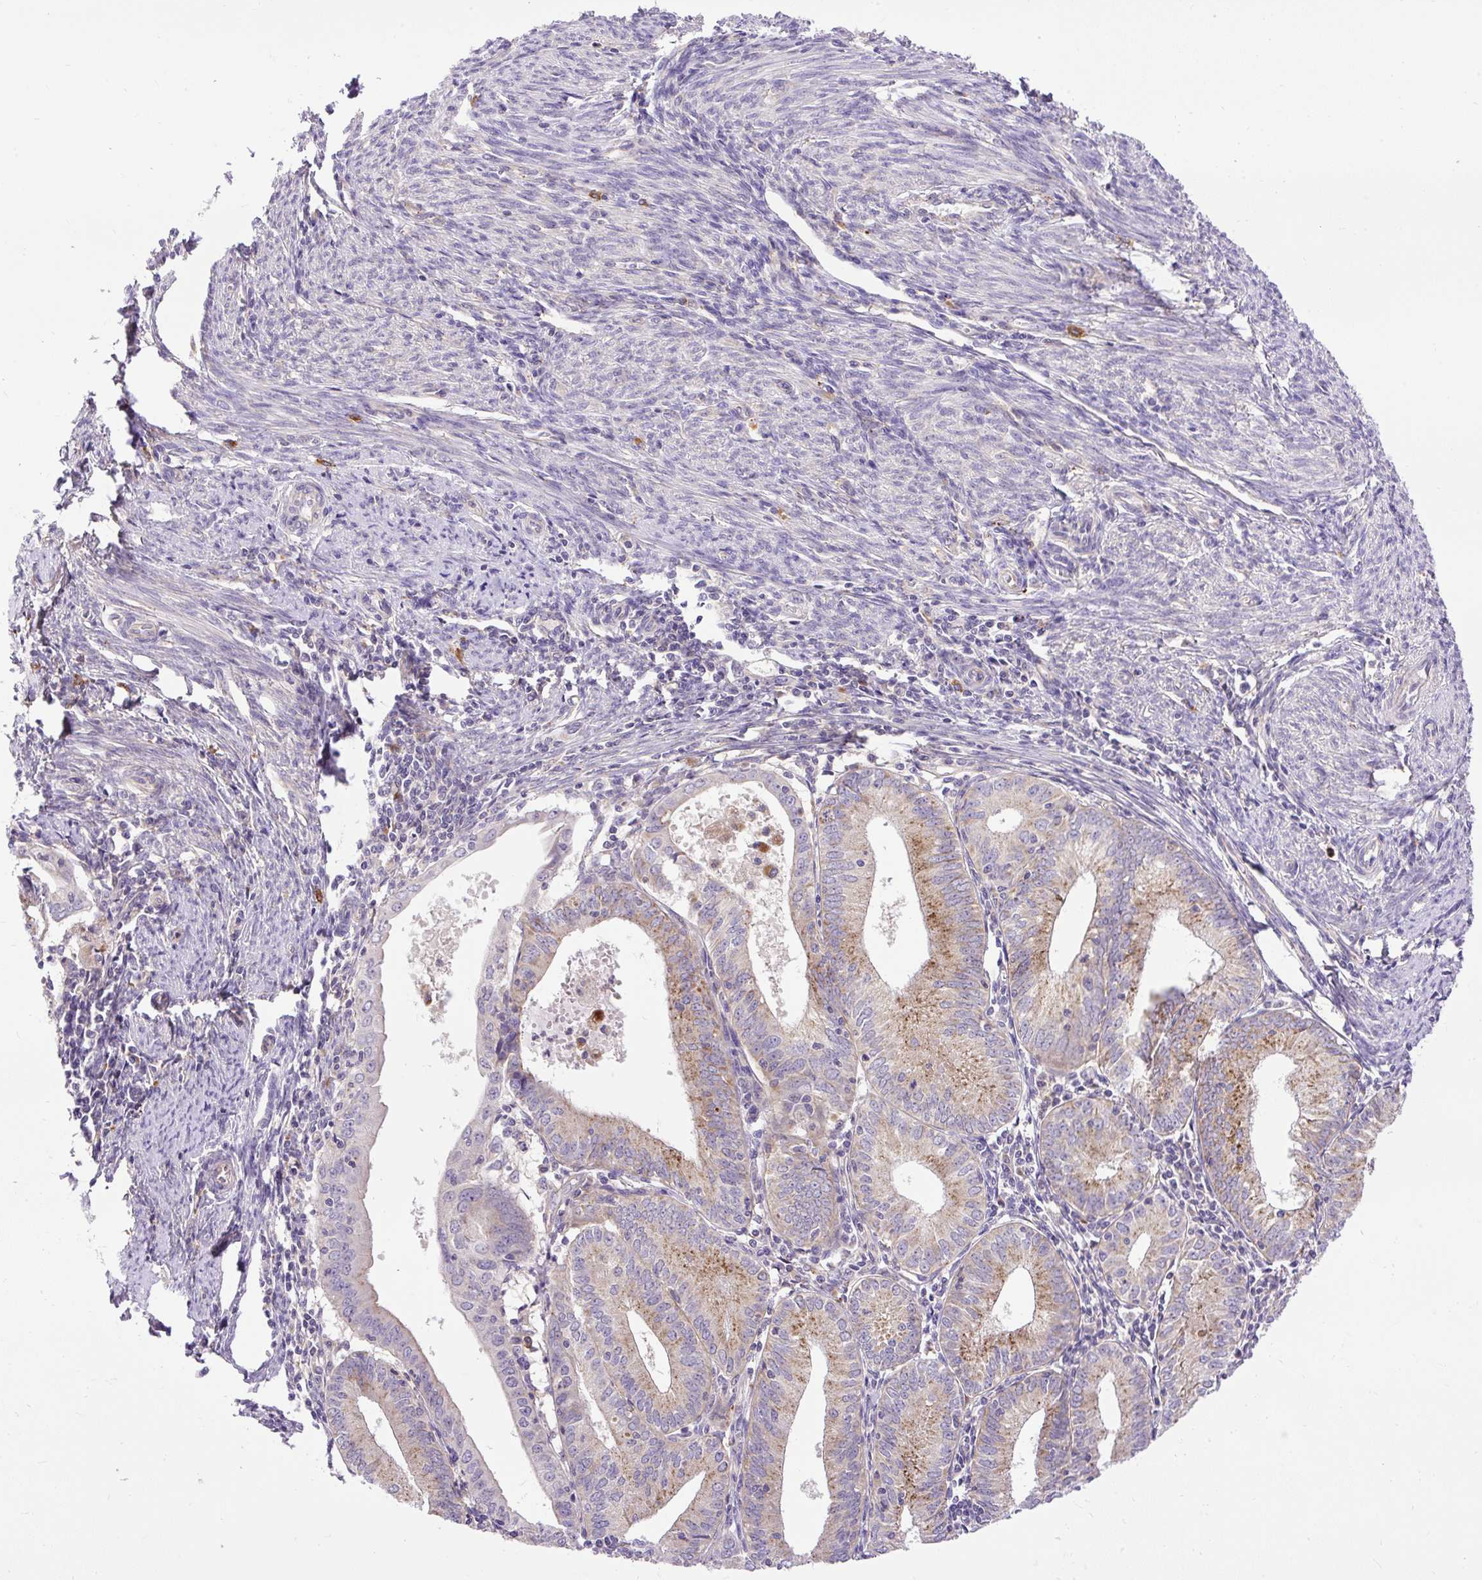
{"staining": {"intensity": "moderate", "quantity": "<25%", "location": "cytoplasmic/membranous"}, "tissue": "endometrial cancer", "cell_type": "Tumor cells", "image_type": "cancer", "snomed": [{"axis": "morphology", "description": "Adenocarcinoma, NOS"}, {"axis": "topography", "description": "Endometrium"}], "caption": "Immunohistochemistry histopathology image of neoplastic tissue: endometrial cancer (adenocarcinoma) stained using IHC shows low levels of moderate protein expression localized specifically in the cytoplasmic/membranous of tumor cells, appearing as a cytoplasmic/membranous brown color.", "gene": "HEXB", "patient": {"sex": "female", "age": 60}}